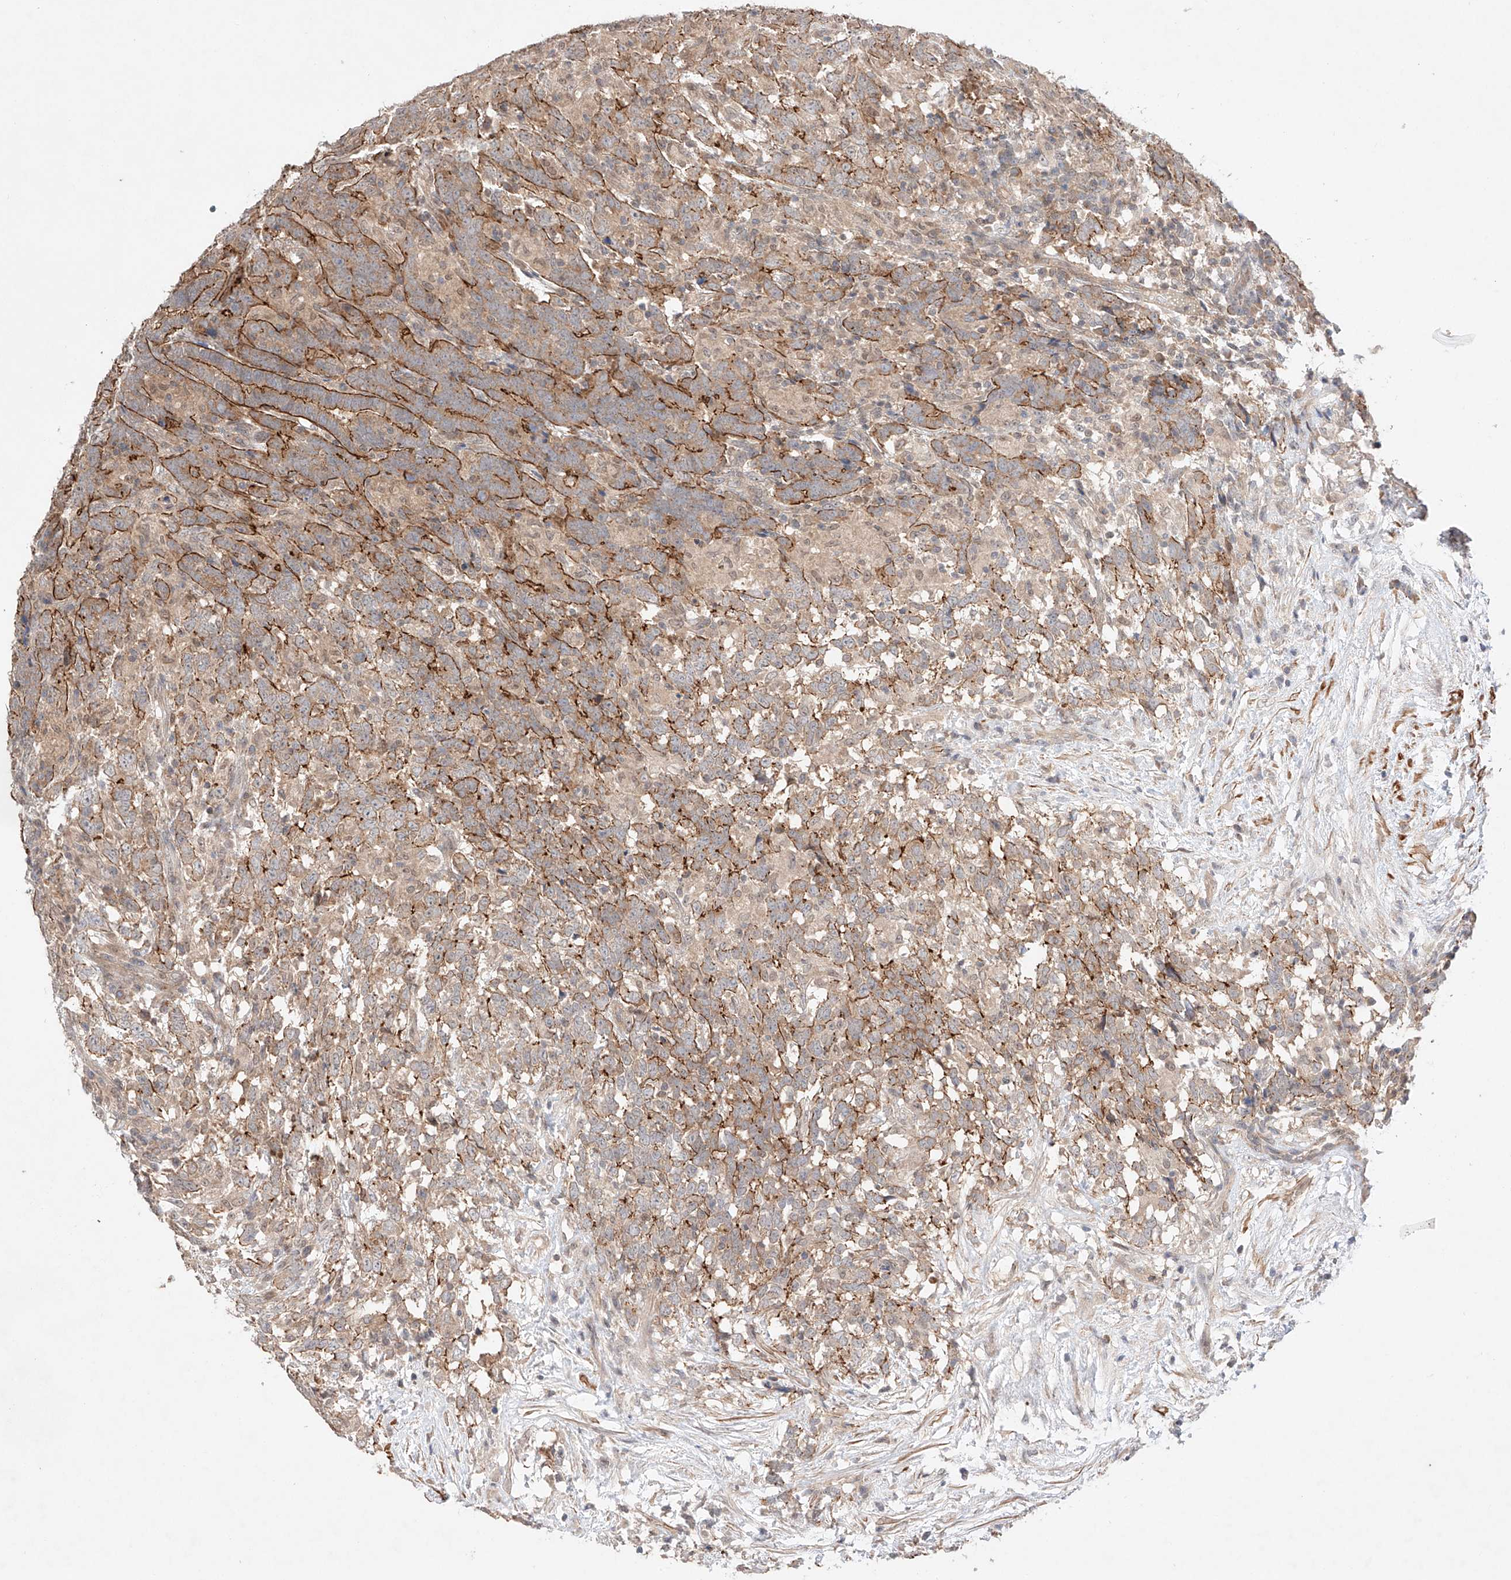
{"staining": {"intensity": "strong", "quantity": "<25%", "location": "cytoplasmic/membranous"}, "tissue": "testis cancer", "cell_type": "Tumor cells", "image_type": "cancer", "snomed": [{"axis": "morphology", "description": "Carcinoma, Embryonal, NOS"}, {"axis": "topography", "description": "Testis"}], "caption": "Strong cytoplasmic/membranous positivity for a protein is seen in approximately <25% of tumor cells of testis embryonal carcinoma using immunohistochemistry (IHC).", "gene": "TSR2", "patient": {"sex": "male", "age": 26}}